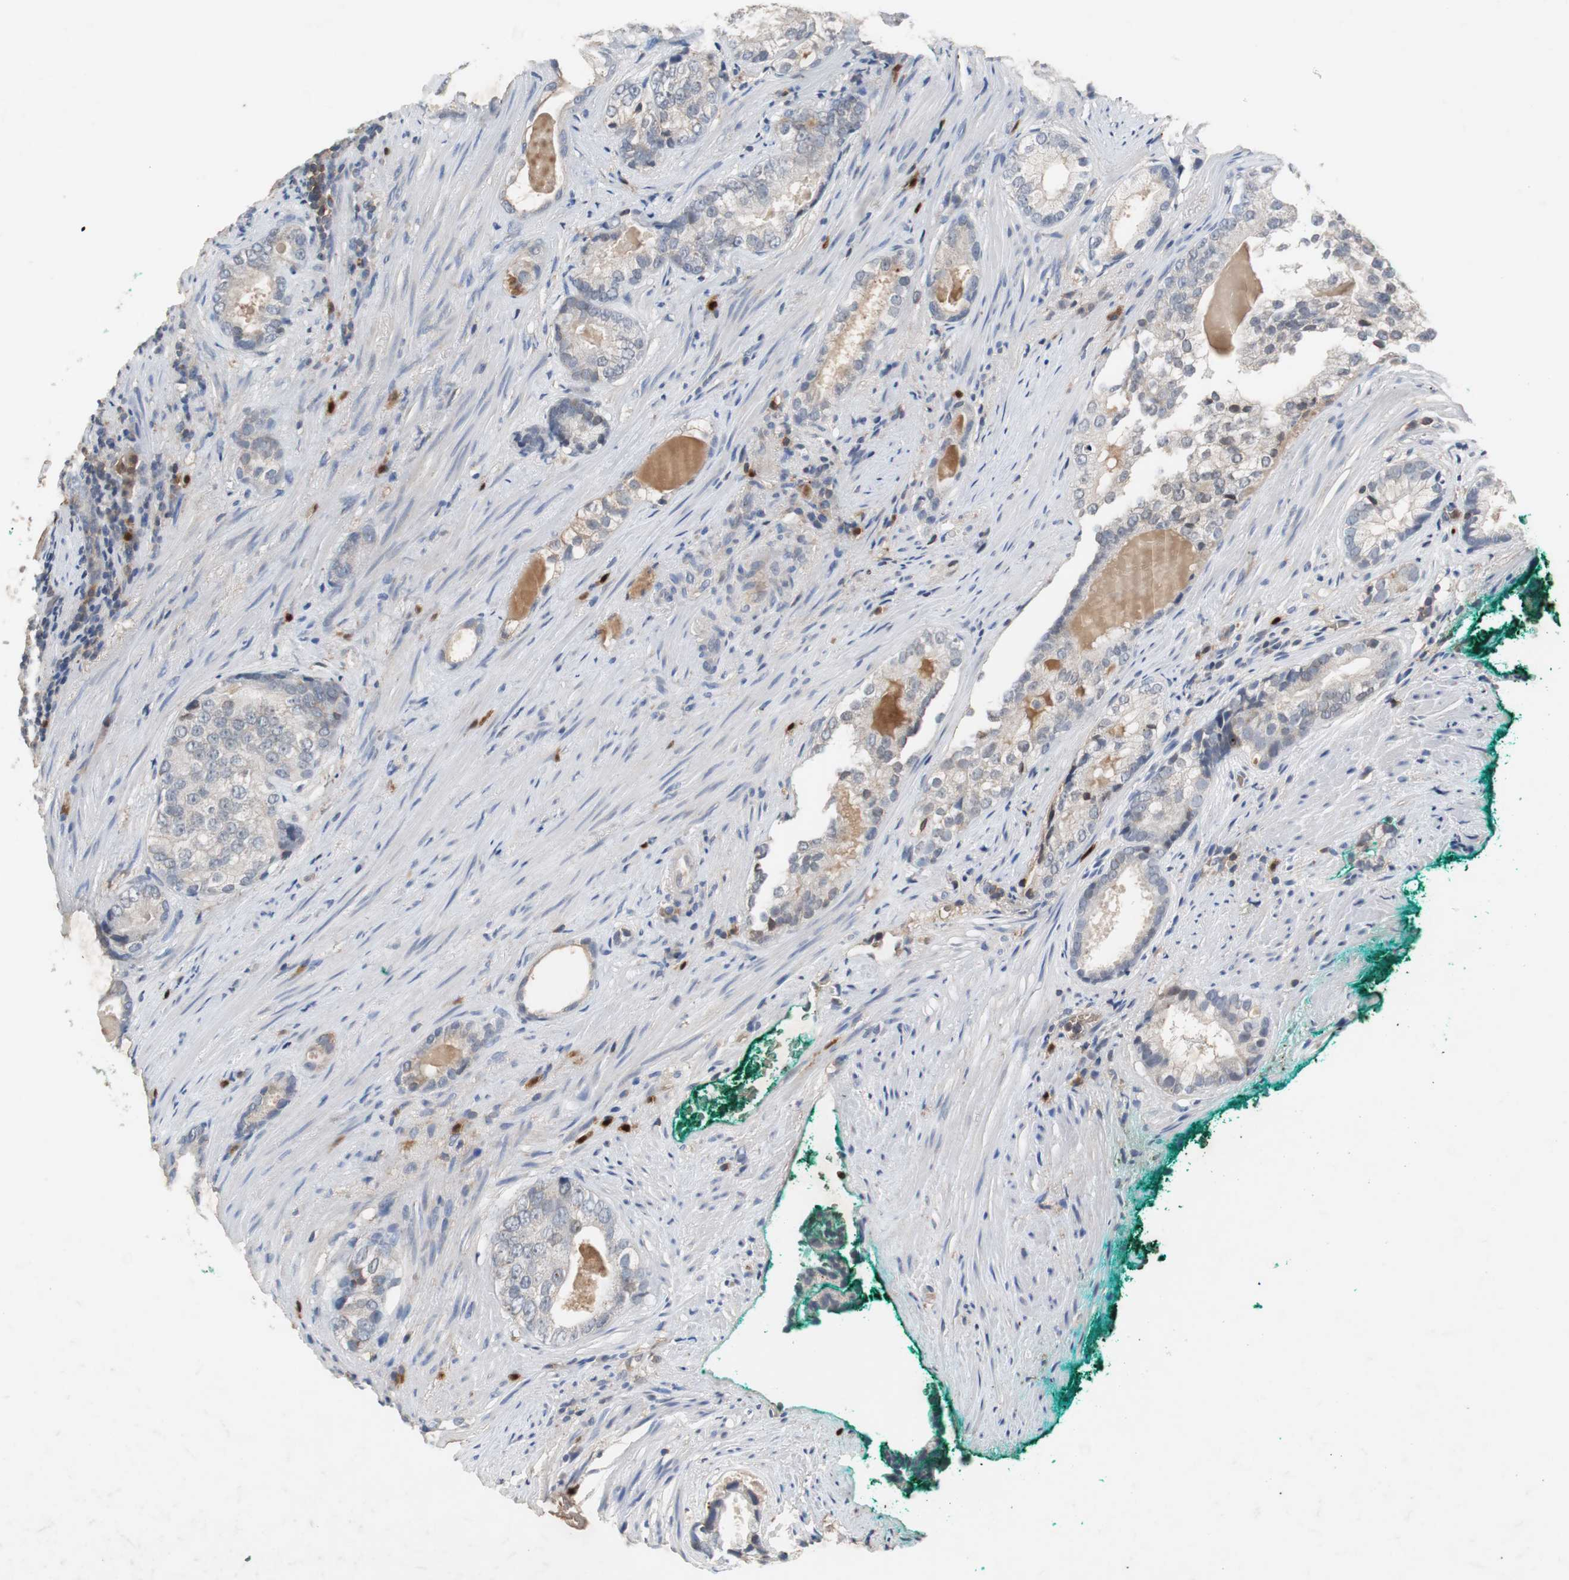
{"staining": {"intensity": "weak", "quantity": "<25%", "location": "cytoplasmic/membranous"}, "tissue": "prostate cancer", "cell_type": "Tumor cells", "image_type": "cancer", "snomed": [{"axis": "morphology", "description": "Adenocarcinoma, High grade"}, {"axis": "topography", "description": "Prostate"}], "caption": "IHC of human prostate high-grade adenocarcinoma displays no expression in tumor cells. The staining is performed using DAB (3,3'-diaminobenzidine) brown chromogen with nuclei counter-stained in using hematoxylin.", "gene": "CALB2", "patient": {"sex": "male", "age": 66}}